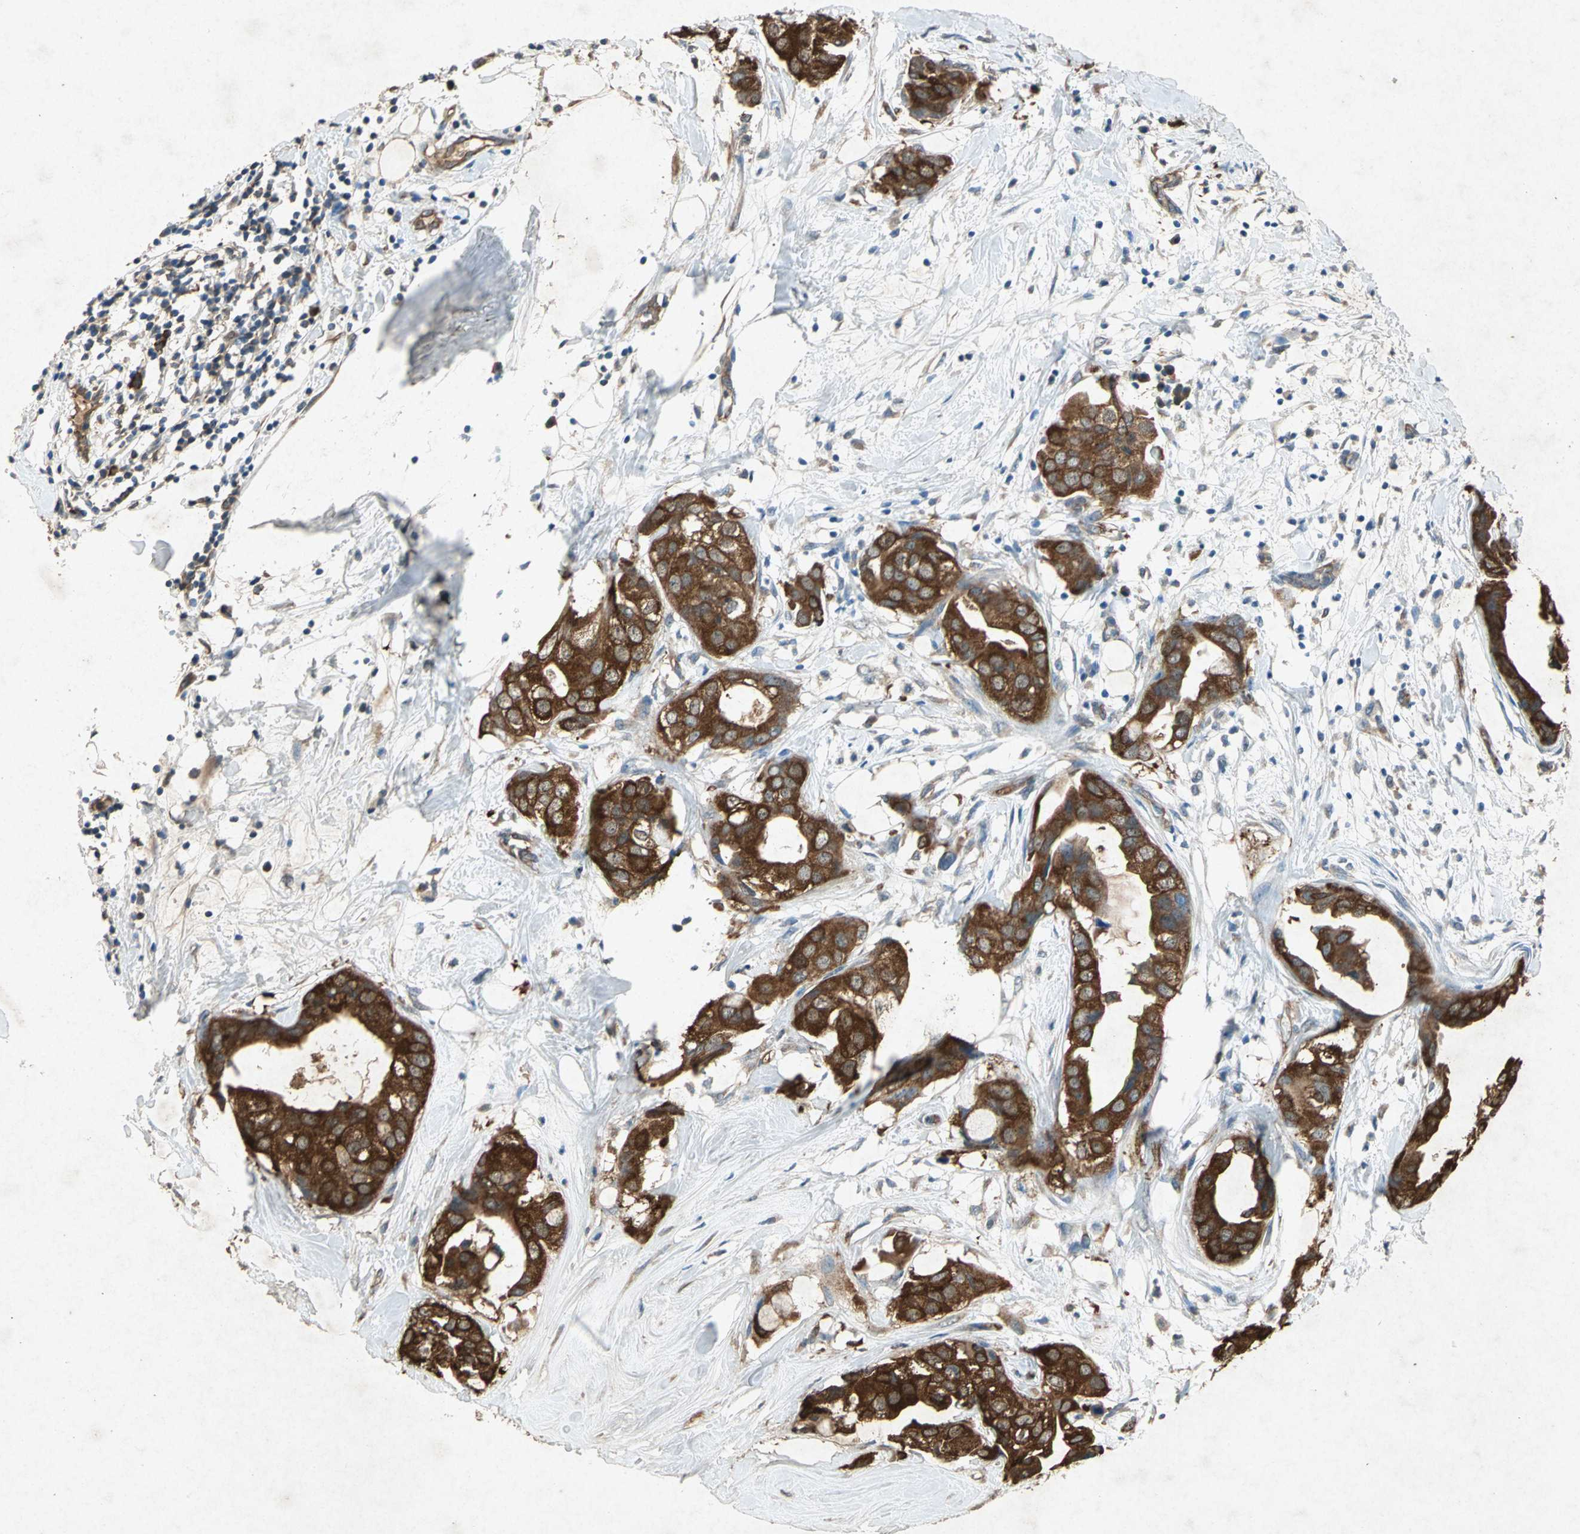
{"staining": {"intensity": "strong", "quantity": ">75%", "location": "cytoplasmic/membranous"}, "tissue": "breast cancer", "cell_type": "Tumor cells", "image_type": "cancer", "snomed": [{"axis": "morphology", "description": "Duct carcinoma"}, {"axis": "topography", "description": "Breast"}], "caption": "The image shows immunohistochemical staining of breast cancer. There is strong cytoplasmic/membranous positivity is present in approximately >75% of tumor cells. (Stains: DAB (3,3'-diaminobenzidine) in brown, nuclei in blue, Microscopy: brightfield microscopy at high magnification).", "gene": "HSP90AB1", "patient": {"sex": "female", "age": 40}}